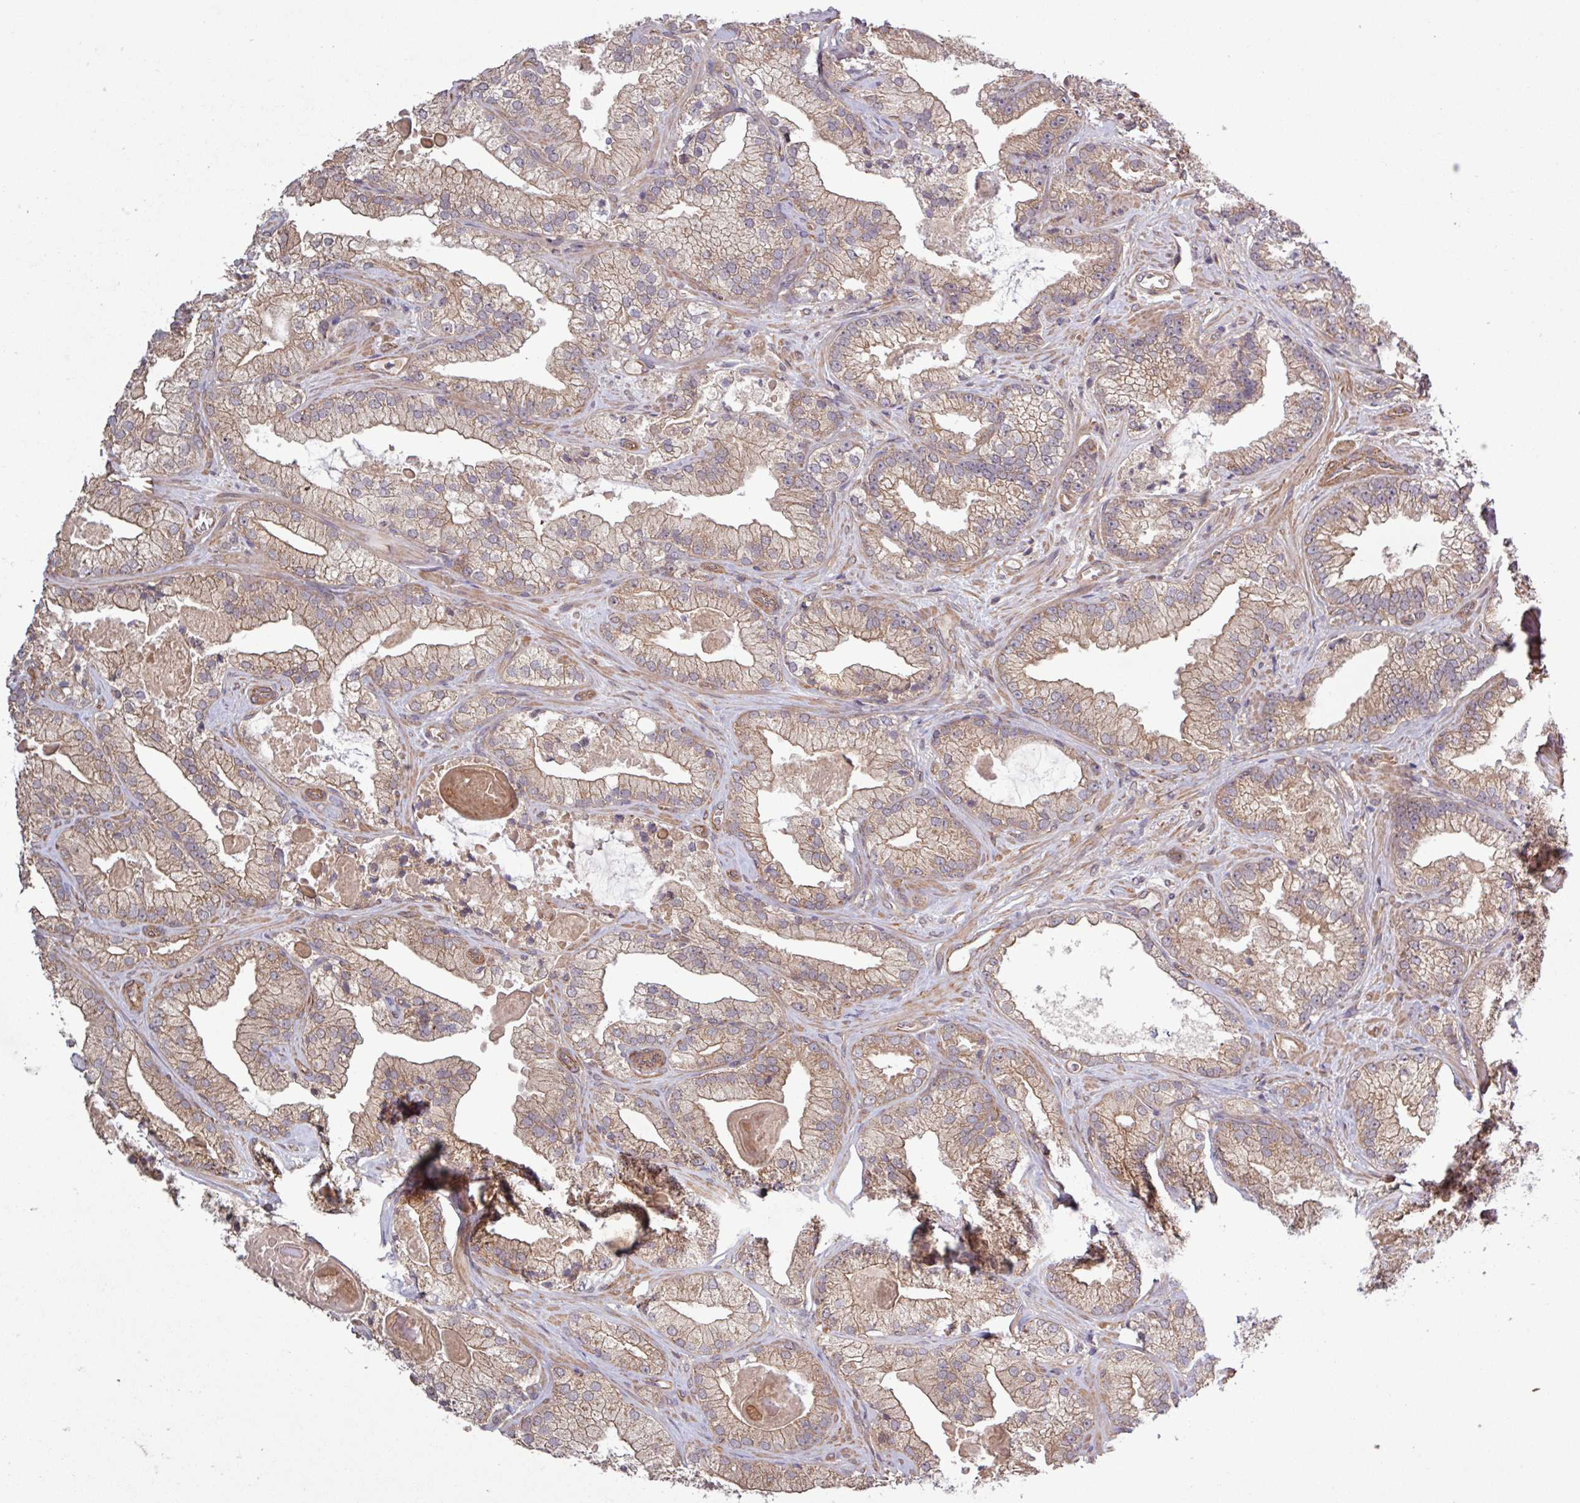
{"staining": {"intensity": "moderate", "quantity": ">75%", "location": "cytoplasmic/membranous"}, "tissue": "prostate cancer", "cell_type": "Tumor cells", "image_type": "cancer", "snomed": [{"axis": "morphology", "description": "Adenocarcinoma, High grade"}, {"axis": "topography", "description": "Prostate"}], "caption": "Immunohistochemistry of human high-grade adenocarcinoma (prostate) shows medium levels of moderate cytoplasmic/membranous expression in about >75% of tumor cells. (IHC, brightfield microscopy, high magnification).", "gene": "TRABD2A", "patient": {"sex": "male", "age": 68}}